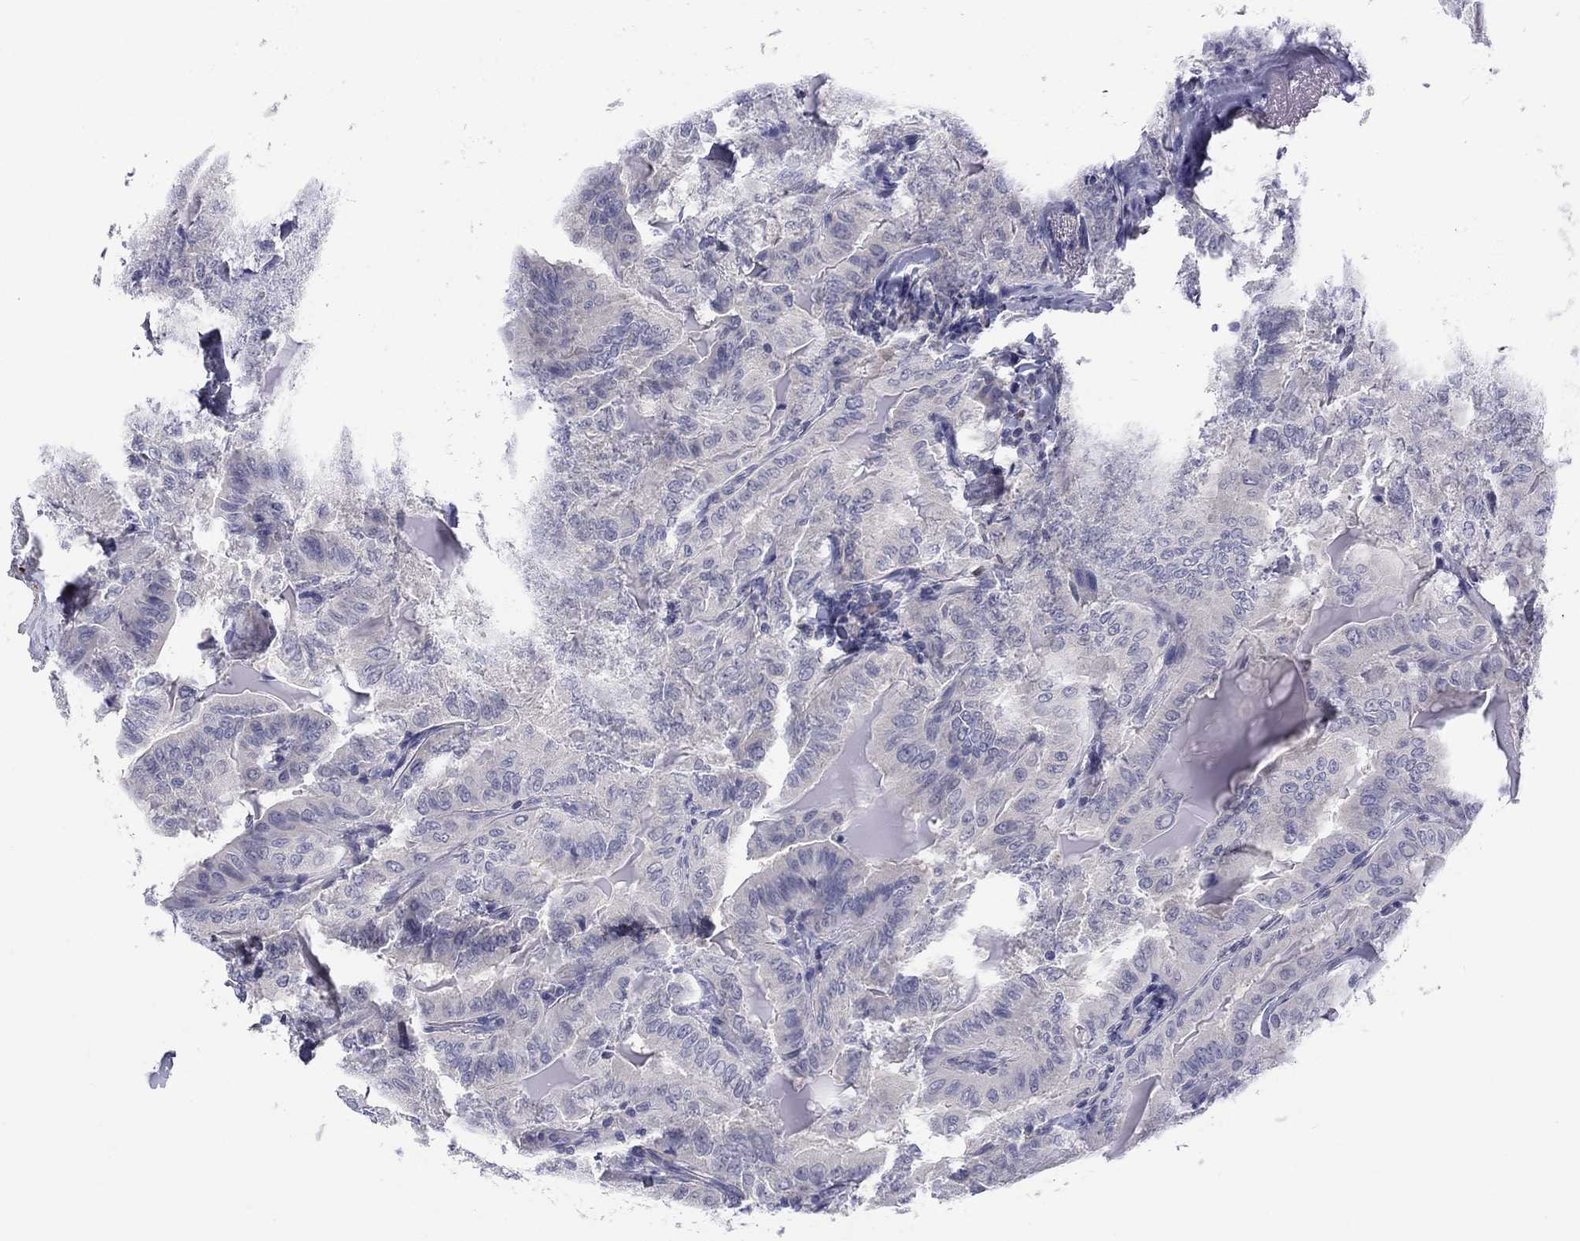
{"staining": {"intensity": "negative", "quantity": "none", "location": "none"}, "tissue": "thyroid cancer", "cell_type": "Tumor cells", "image_type": "cancer", "snomed": [{"axis": "morphology", "description": "Papillary adenocarcinoma, NOS"}, {"axis": "topography", "description": "Thyroid gland"}], "caption": "Immunohistochemical staining of thyroid cancer (papillary adenocarcinoma) shows no significant staining in tumor cells. (Immunohistochemistry (ihc), brightfield microscopy, high magnification).", "gene": "CACNA1A", "patient": {"sex": "female", "age": 68}}